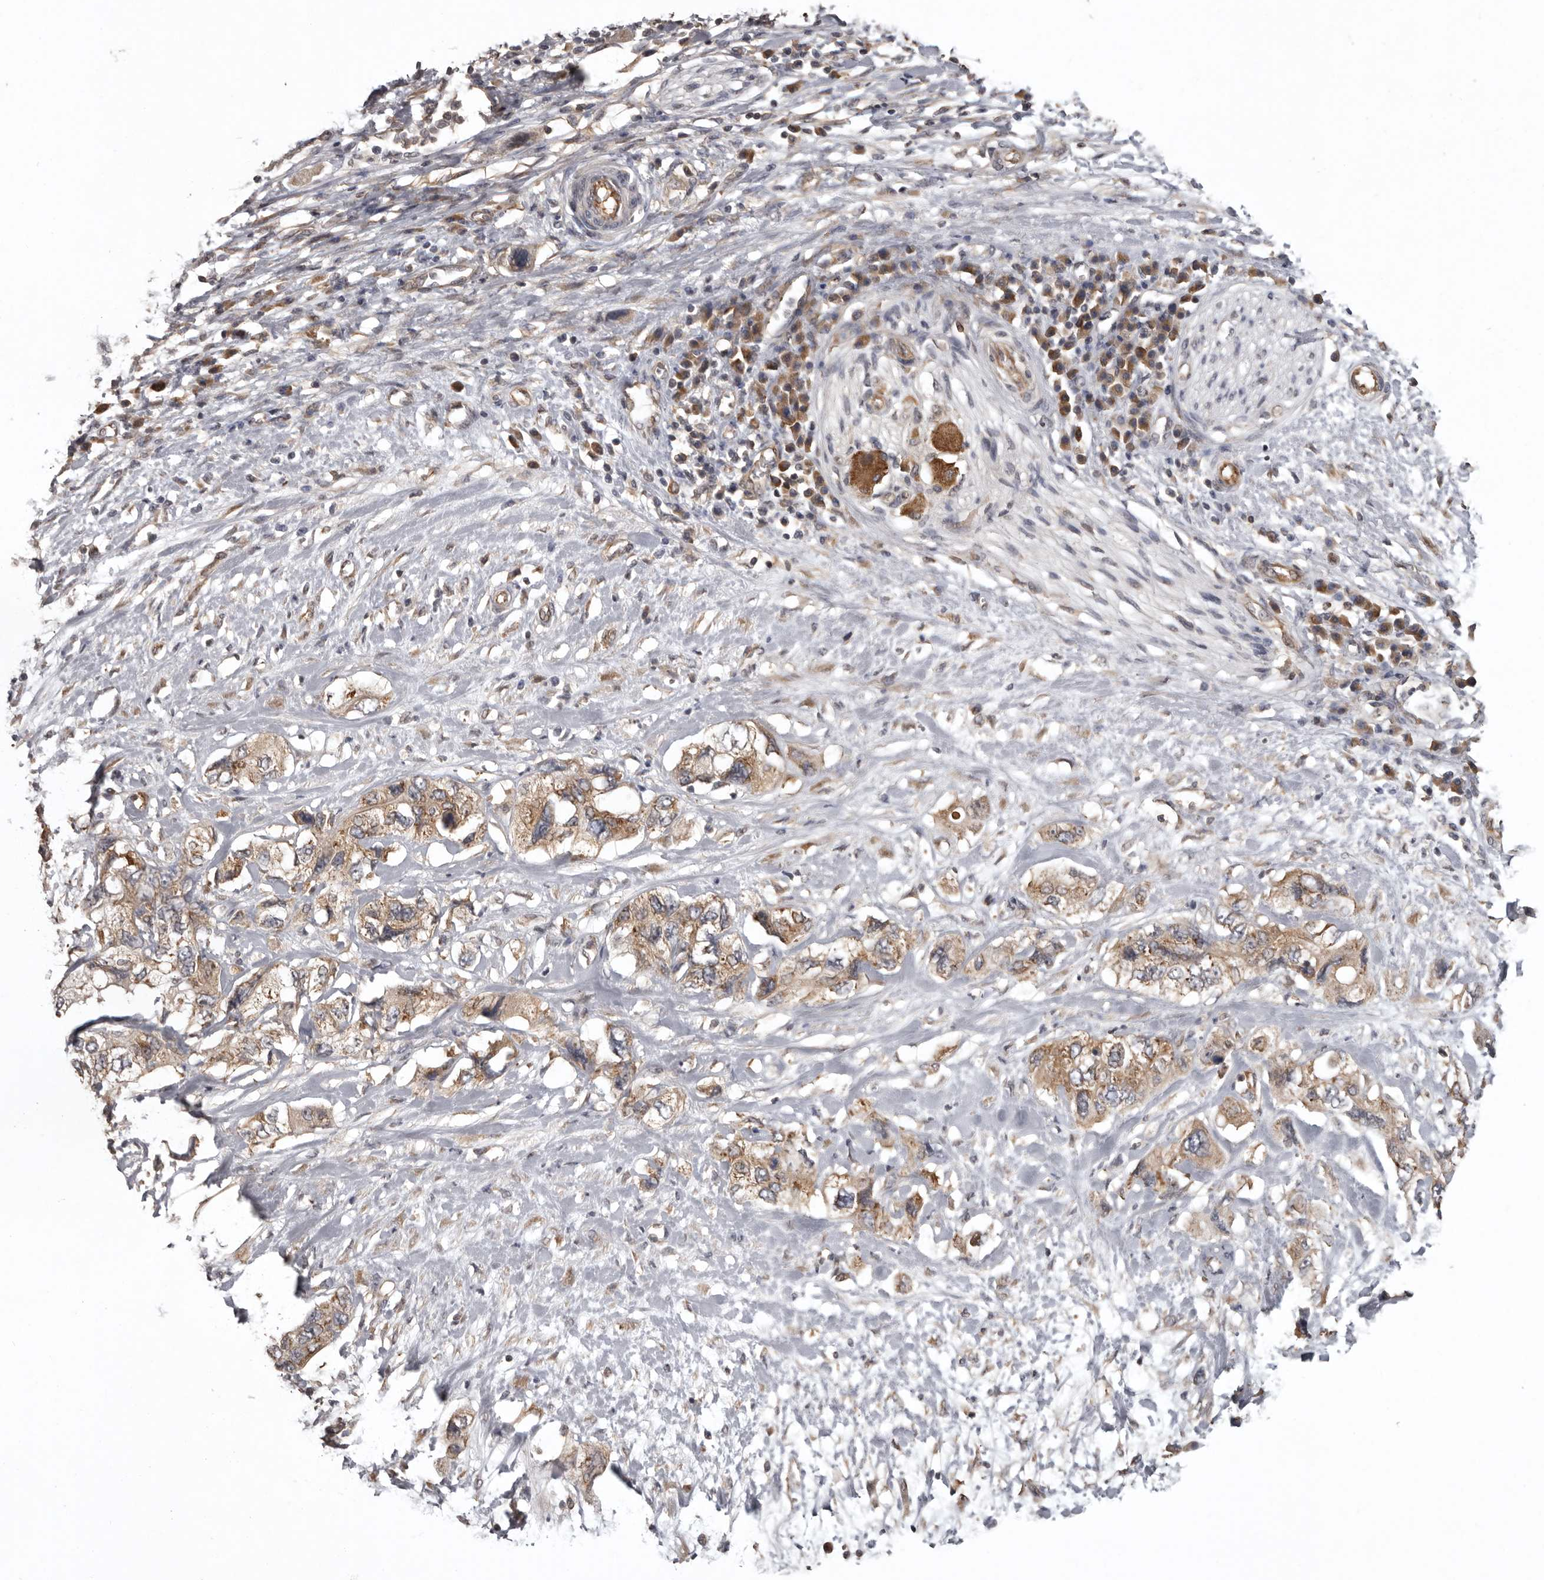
{"staining": {"intensity": "moderate", "quantity": ">75%", "location": "cytoplasmic/membranous"}, "tissue": "pancreatic cancer", "cell_type": "Tumor cells", "image_type": "cancer", "snomed": [{"axis": "morphology", "description": "Adenocarcinoma, NOS"}, {"axis": "topography", "description": "Pancreas"}], "caption": "Pancreatic adenocarcinoma stained for a protein (brown) reveals moderate cytoplasmic/membranous positive staining in approximately >75% of tumor cells.", "gene": "DARS1", "patient": {"sex": "female", "age": 73}}